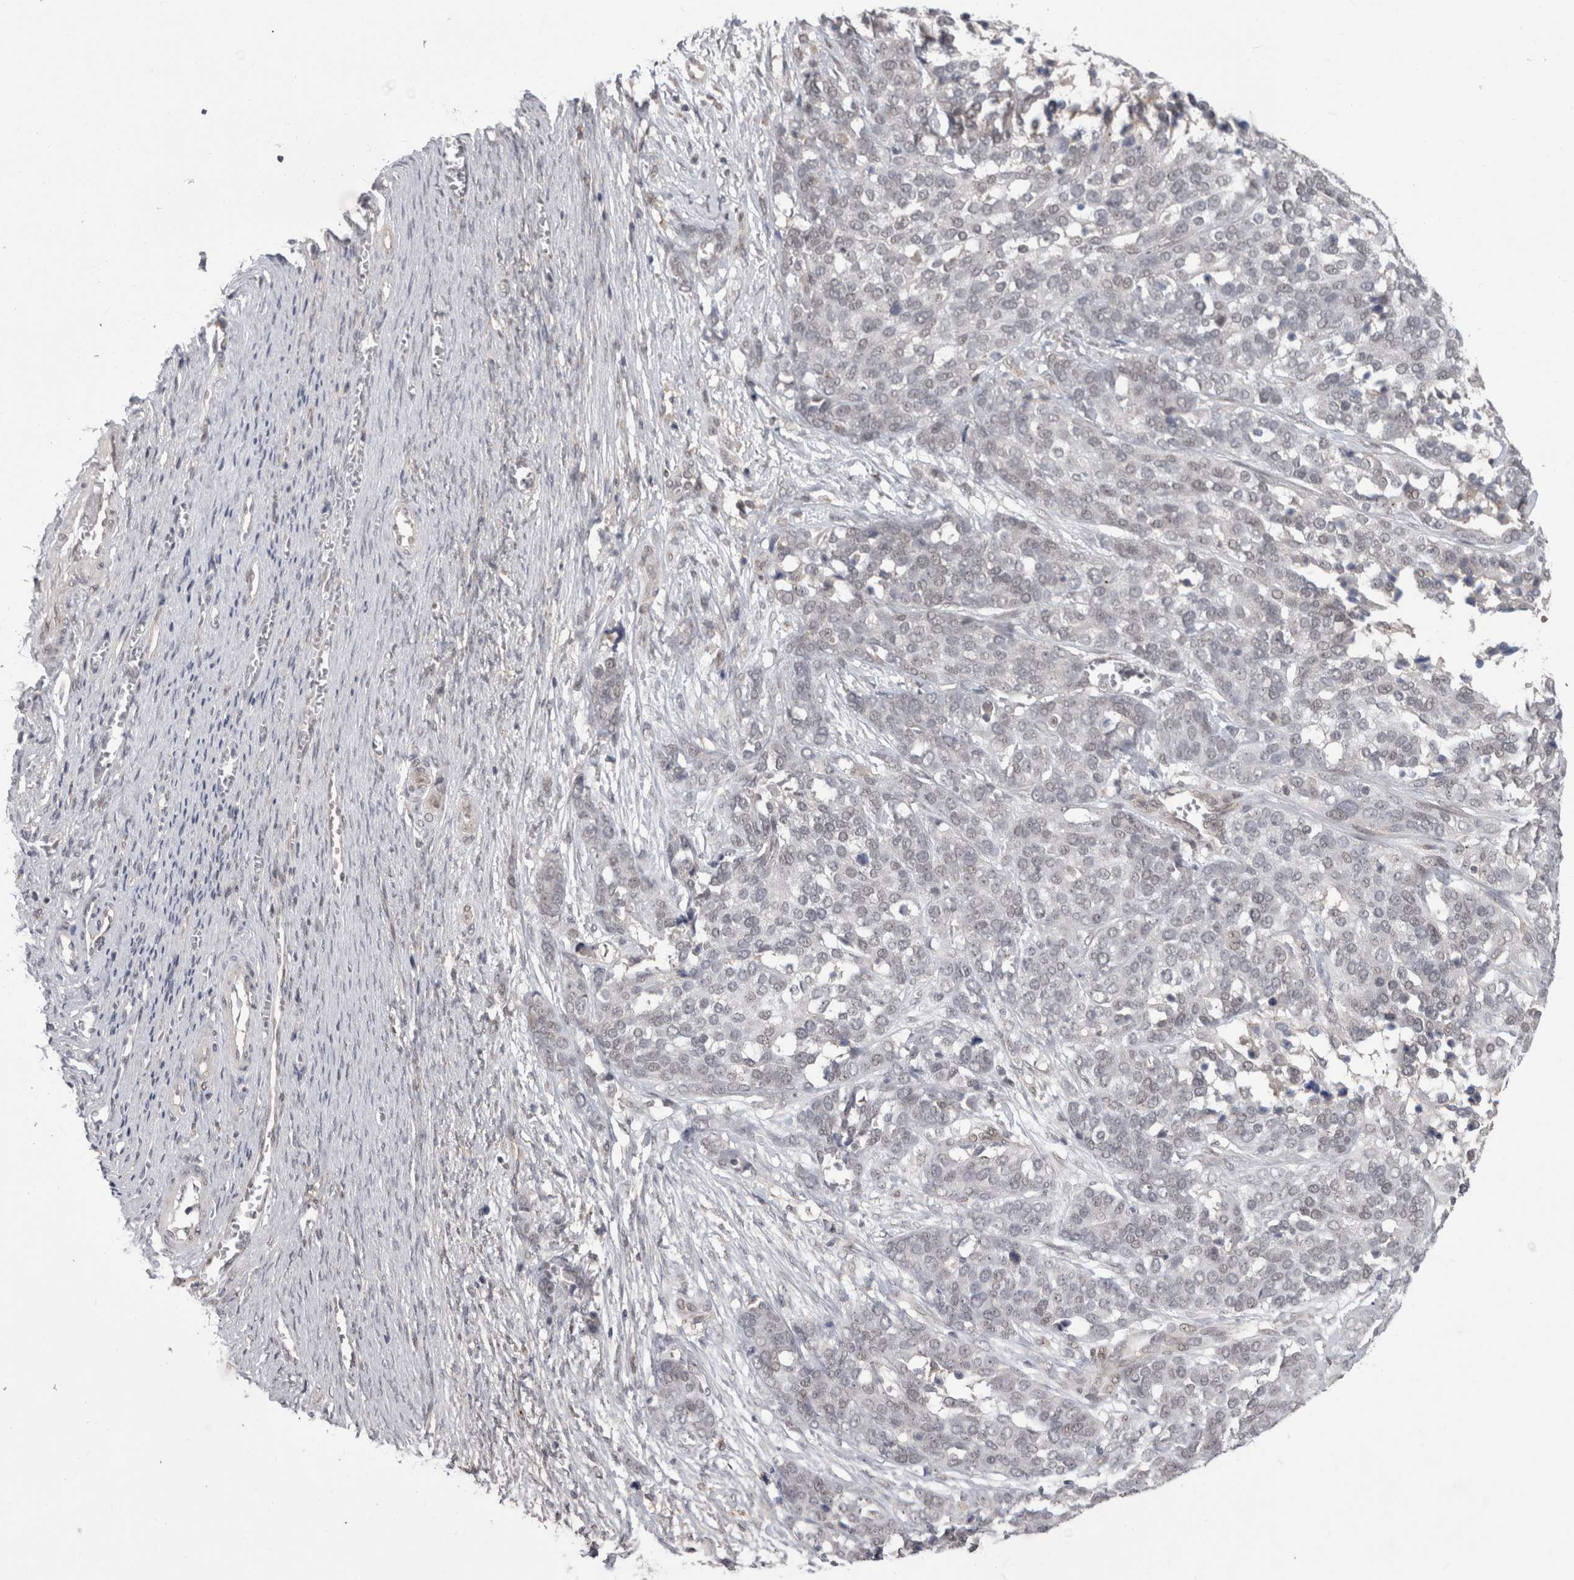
{"staining": {"intensity": "negative", "quantity": "none", "location": "none"}, "tissue": "ovarian cancer", "cell_type": "Tumor cells", "image_type": "cancer", "snomed": [{"axis": "morphology", "description": "Cystadenocarcinoma, serous, NOS"}, {"axis": "topography", "description": "Ovary"}], "caption": "There is no significant positivity in tumor cells of serous cystadenocarcinoma (ovarian).", "gene": "MTBP", "patient": {"sex": "female", "age": 44}}